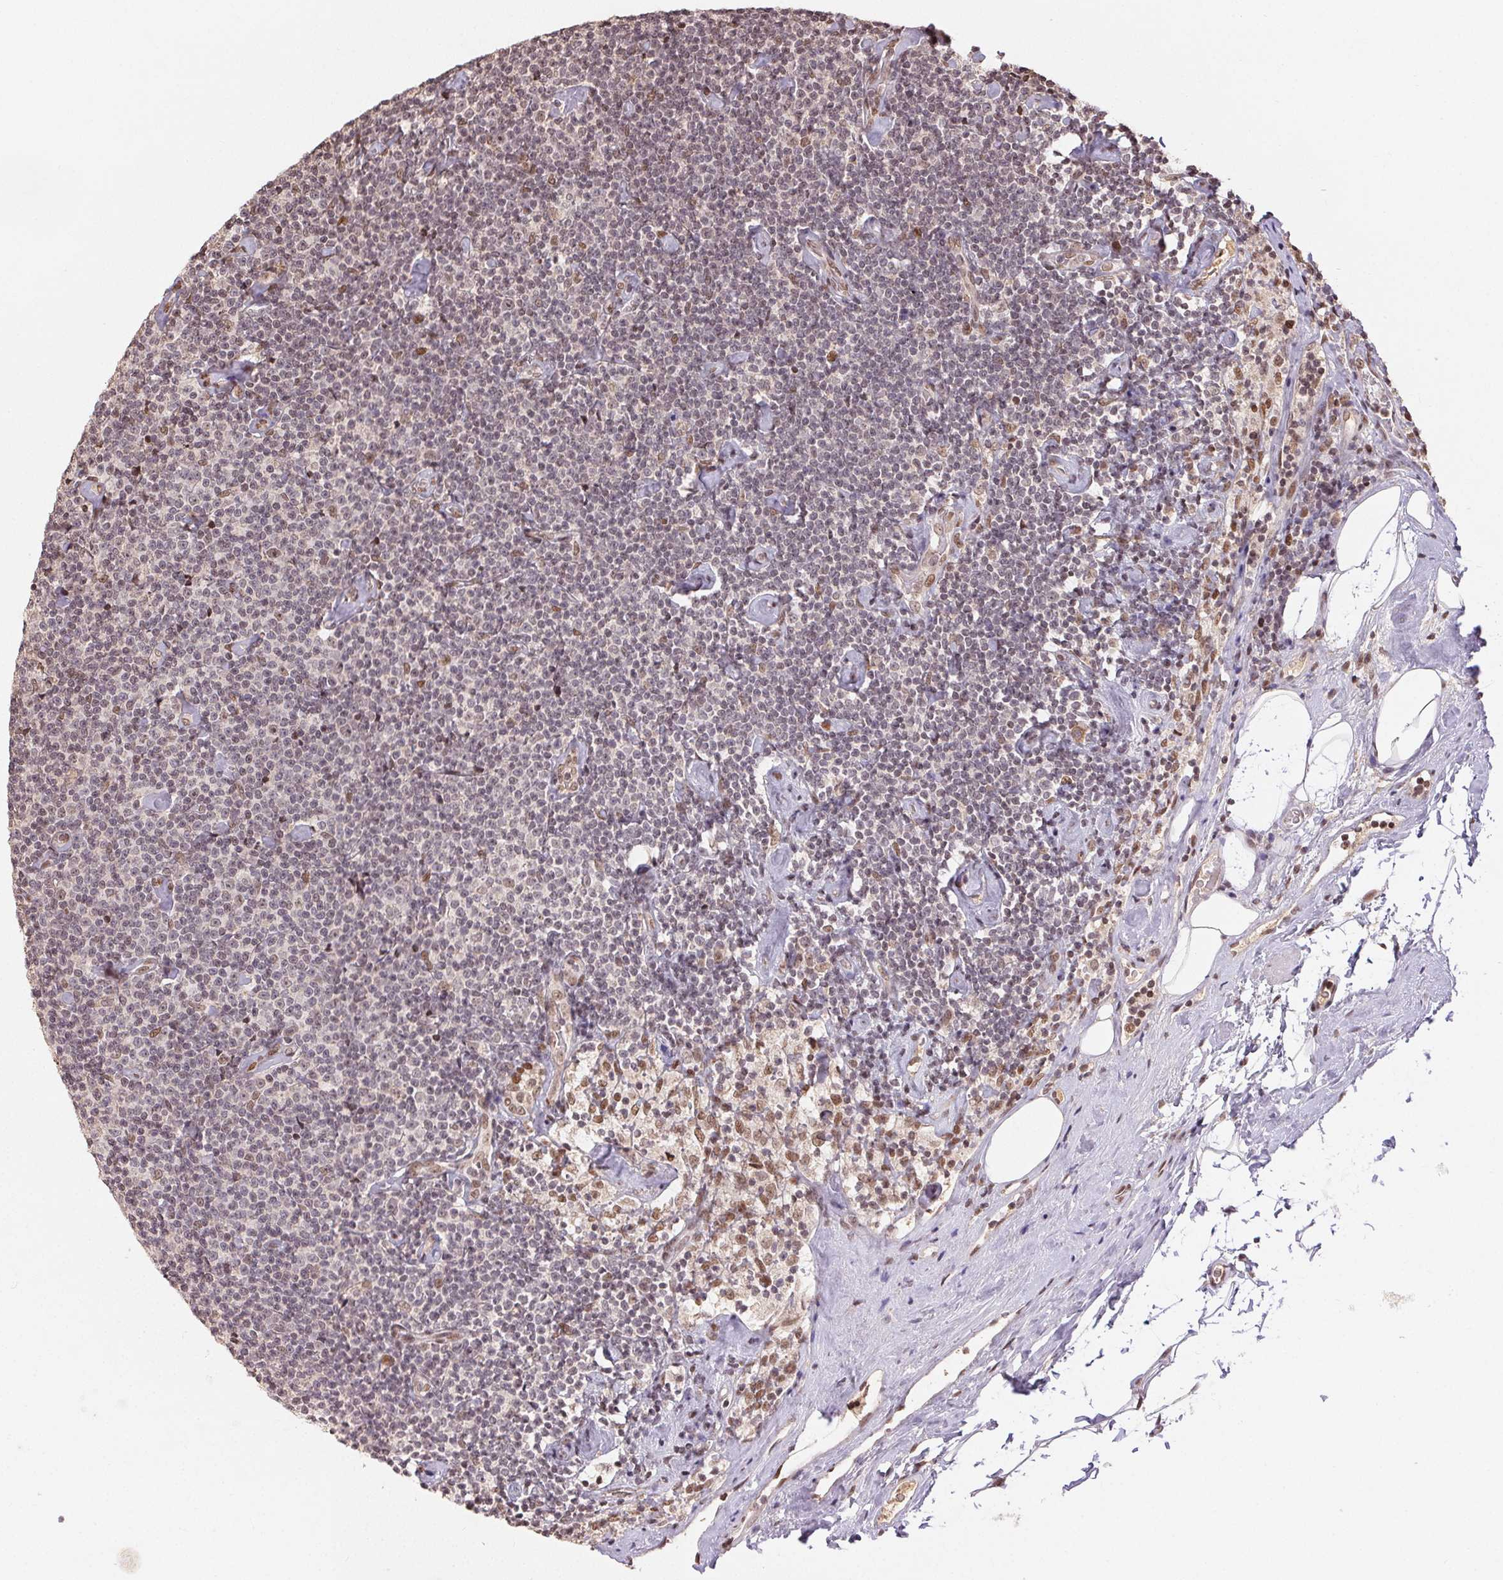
{"staining": {"intensity": "weak", "quantity": "25%-75%", "location": "nuclear"}, "tissue": "lymphoma", "cell_type": "Tumor cells", "image_type": "cancer", "snomed": [{"axis": "morphology", "description": "Malignant lymphoma, non-Hodgkin's type, Low grade"}, {"axis": "topography", "description": "Lymph node"}], "caption": "About 25%-75% of tumor cells in human lymphoma reveal weak nuclear protein staining as visualized by brown immunohistochemical staining.", "gene": "MAPKAPK2", "patient": {"sex": "male", "age": 81}}